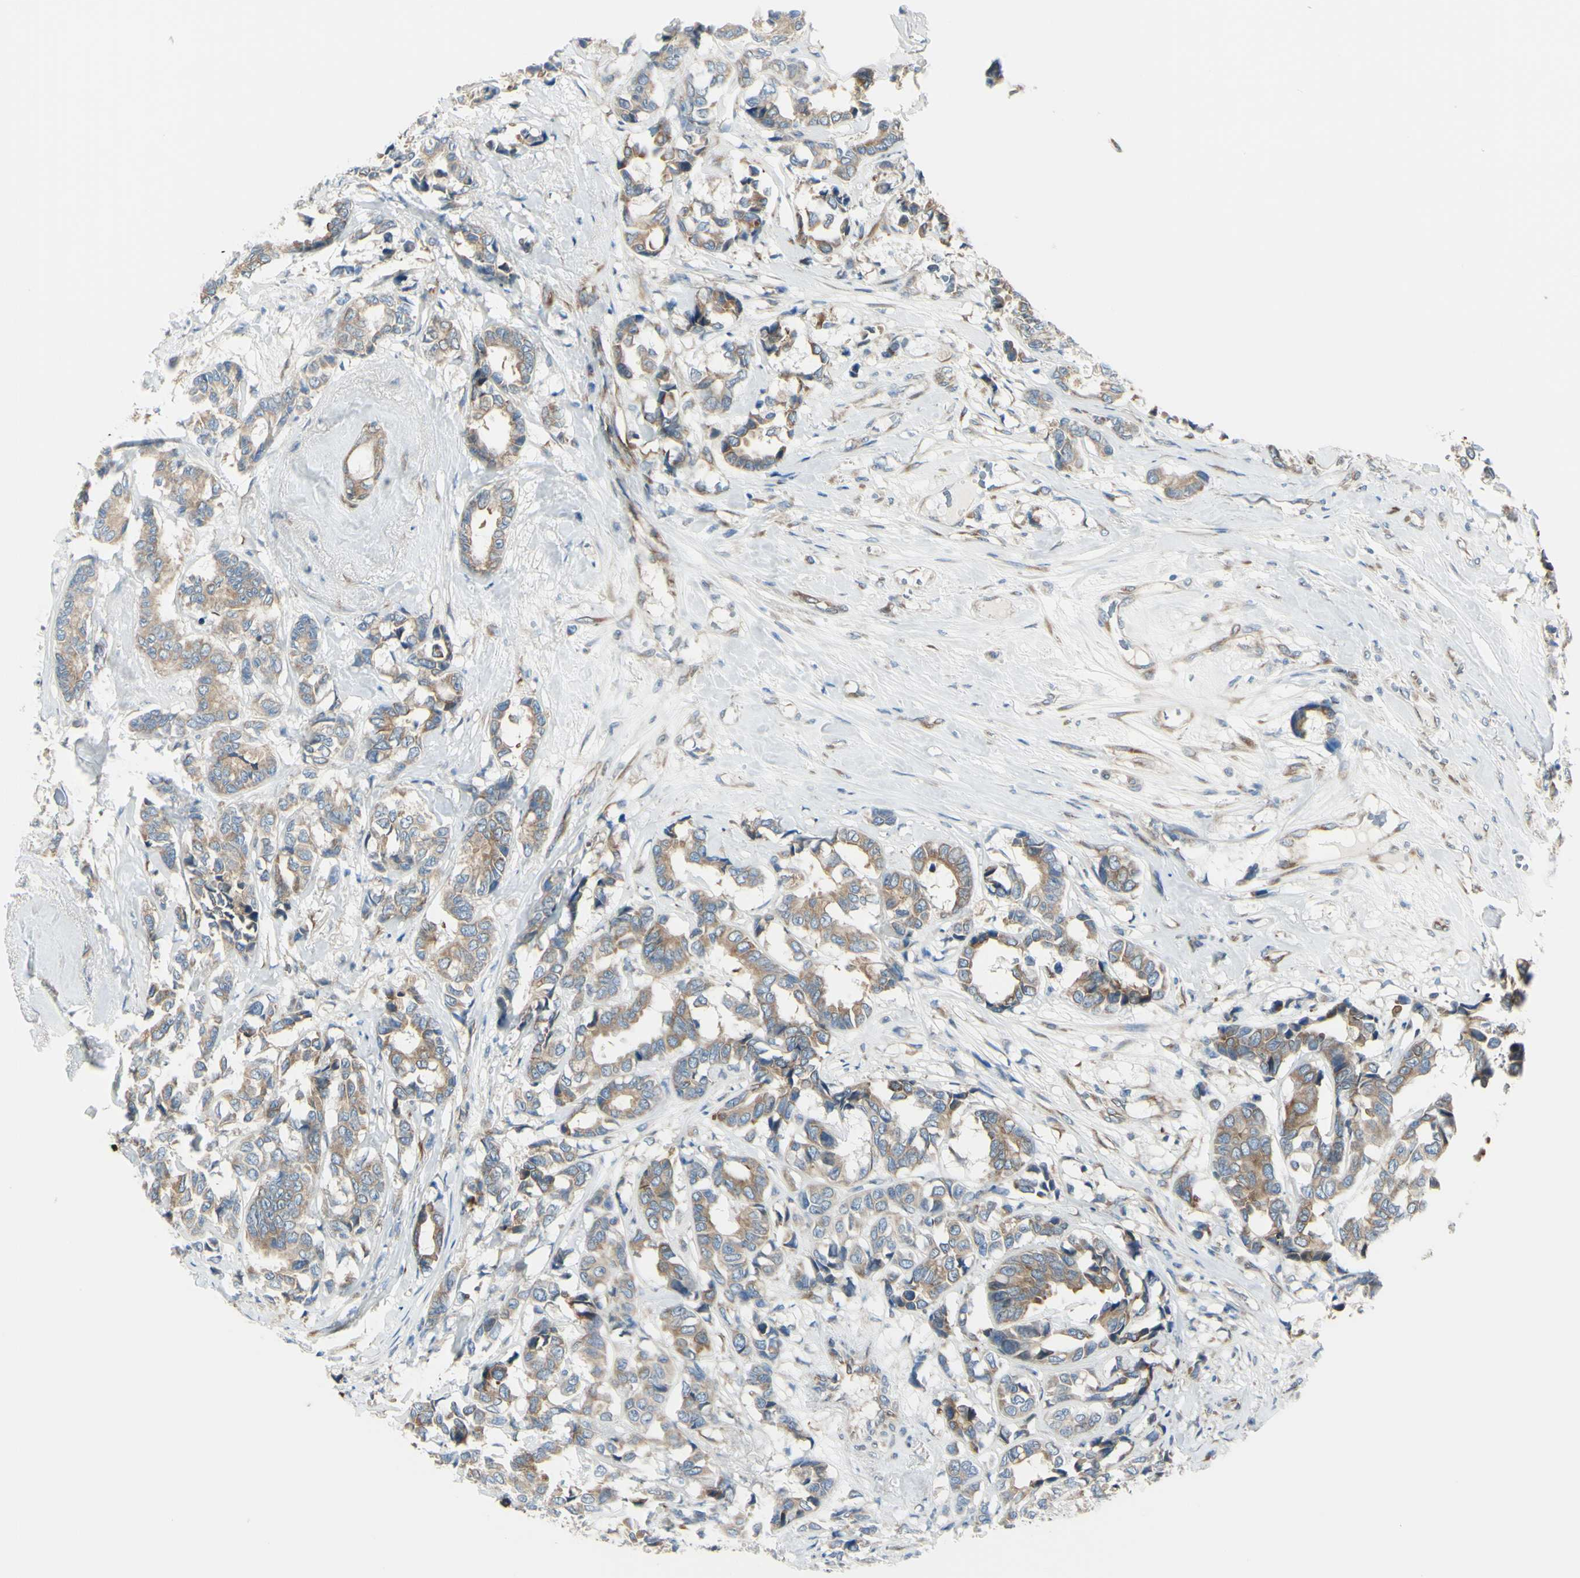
{"staining": {"intensity": "moderate", "quantity": ">75%", "location": "cytoplasmic/membranous"}, "tissue": "breast cancer", "cell_type": "Tumor cells", "image_type": "cancer", "snomed": [{"axis": "morphology", "description": "Duct carcinoma"}, {"axis": "topography", "description": "Breast"}], "caption": "A high-resolution histopathology image shows immunohistochemistry staining of infiltrating ductal carcinoma (breast), which exhibits moderate cytoplasmic/membranous positivity in approximately >75% of tumor cells.", "gene": "SELENOS", "patient": {"sex": "female", "age": 87}}